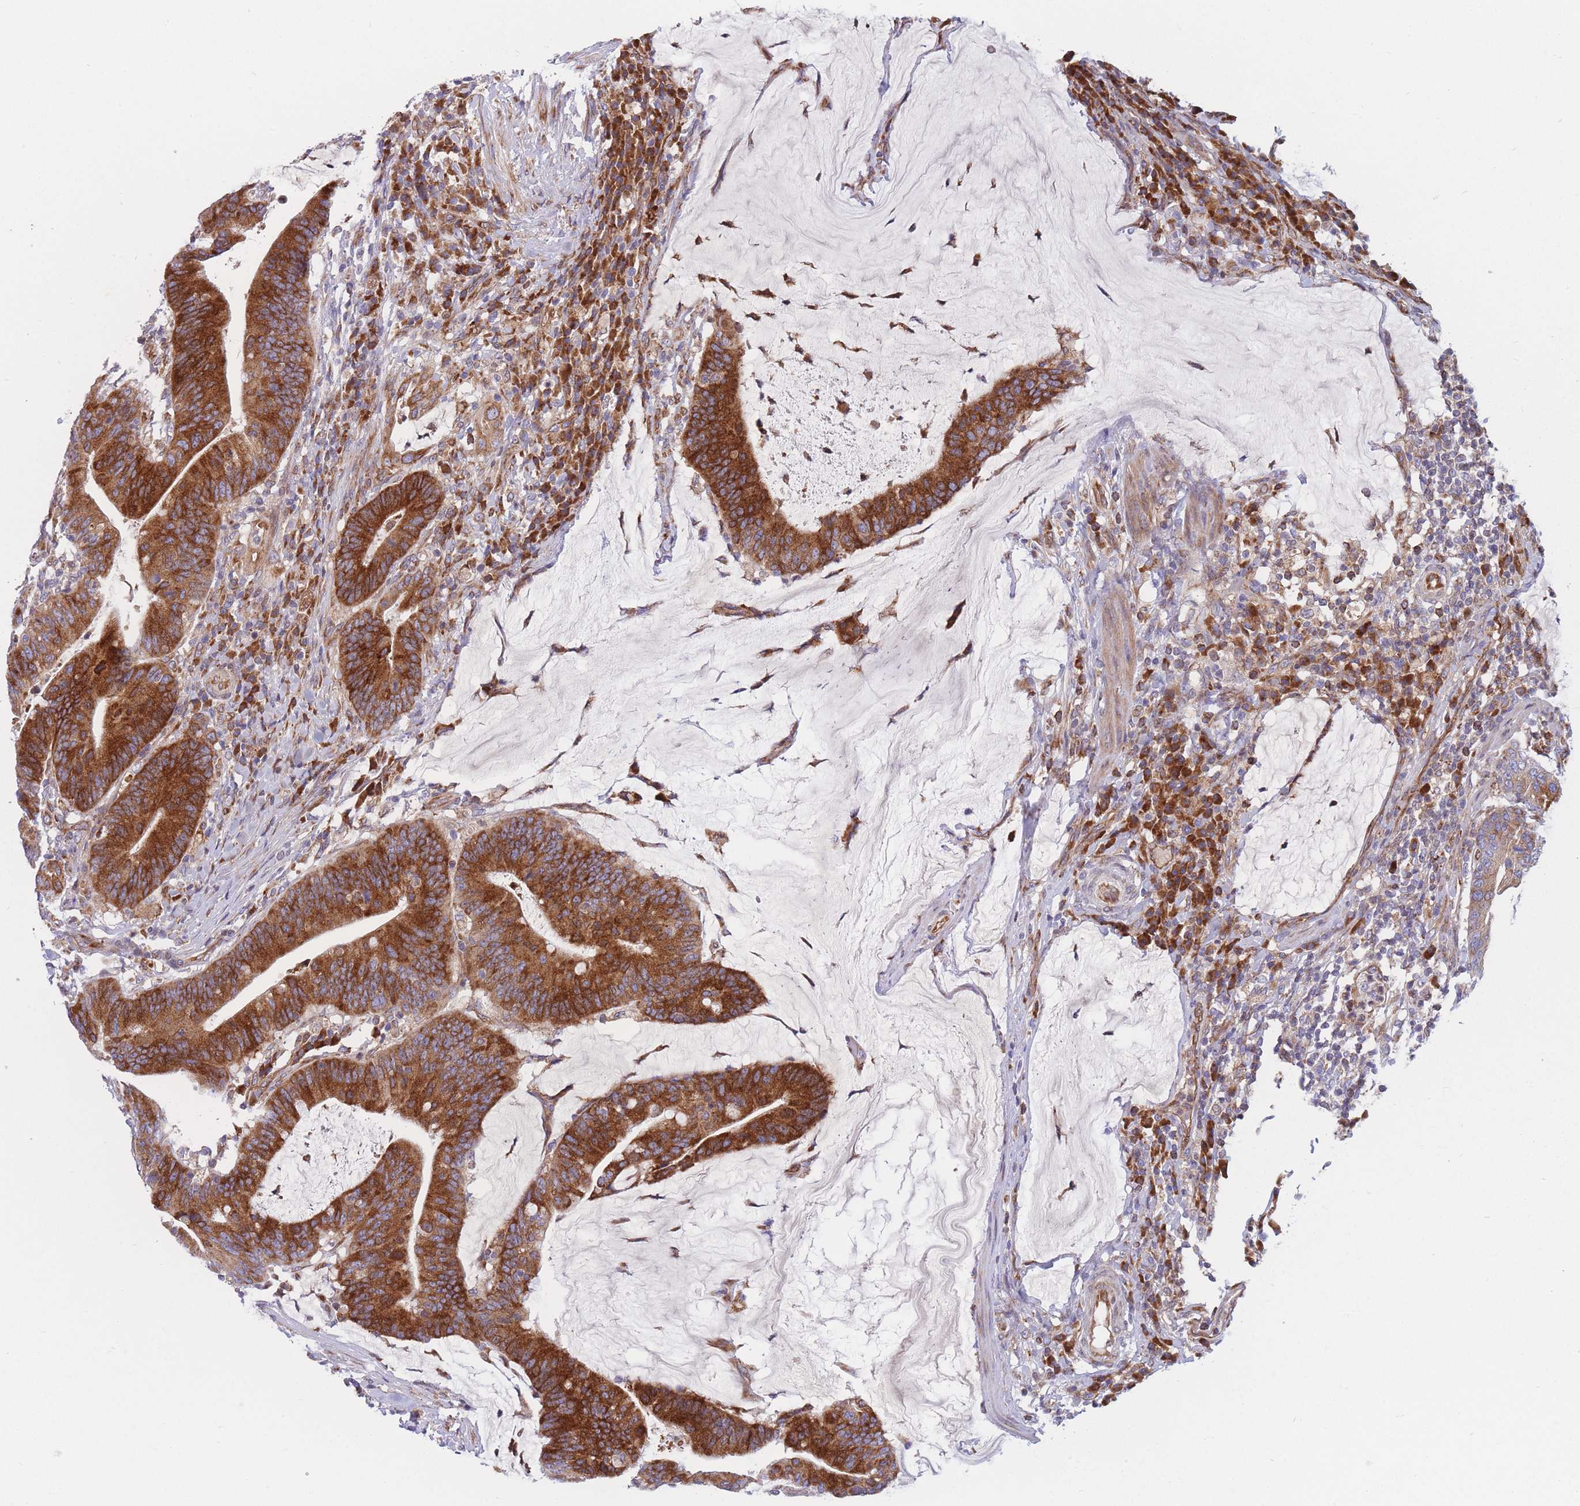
{"staining": {"intensity": "strong", "quantity": ">75%", "location": "cytoplasmic/membranous"}, "tissue": "colorectal cancer", "cell_type": "Tumor cells", "image_type": "cancer", "snomed": [{"axis": "morphology", "description": "Adenocarcinoma, NOS"}, {"axis": "topography", "description": "Colon"}], "caption": "A micrograph of colorectal cancer stained for a protein reveals strong cytoplasmic/membranous brown staining in tumor cells.", "gene": "TMEM131L", "patient": {"sex": "female", "age": 66}}